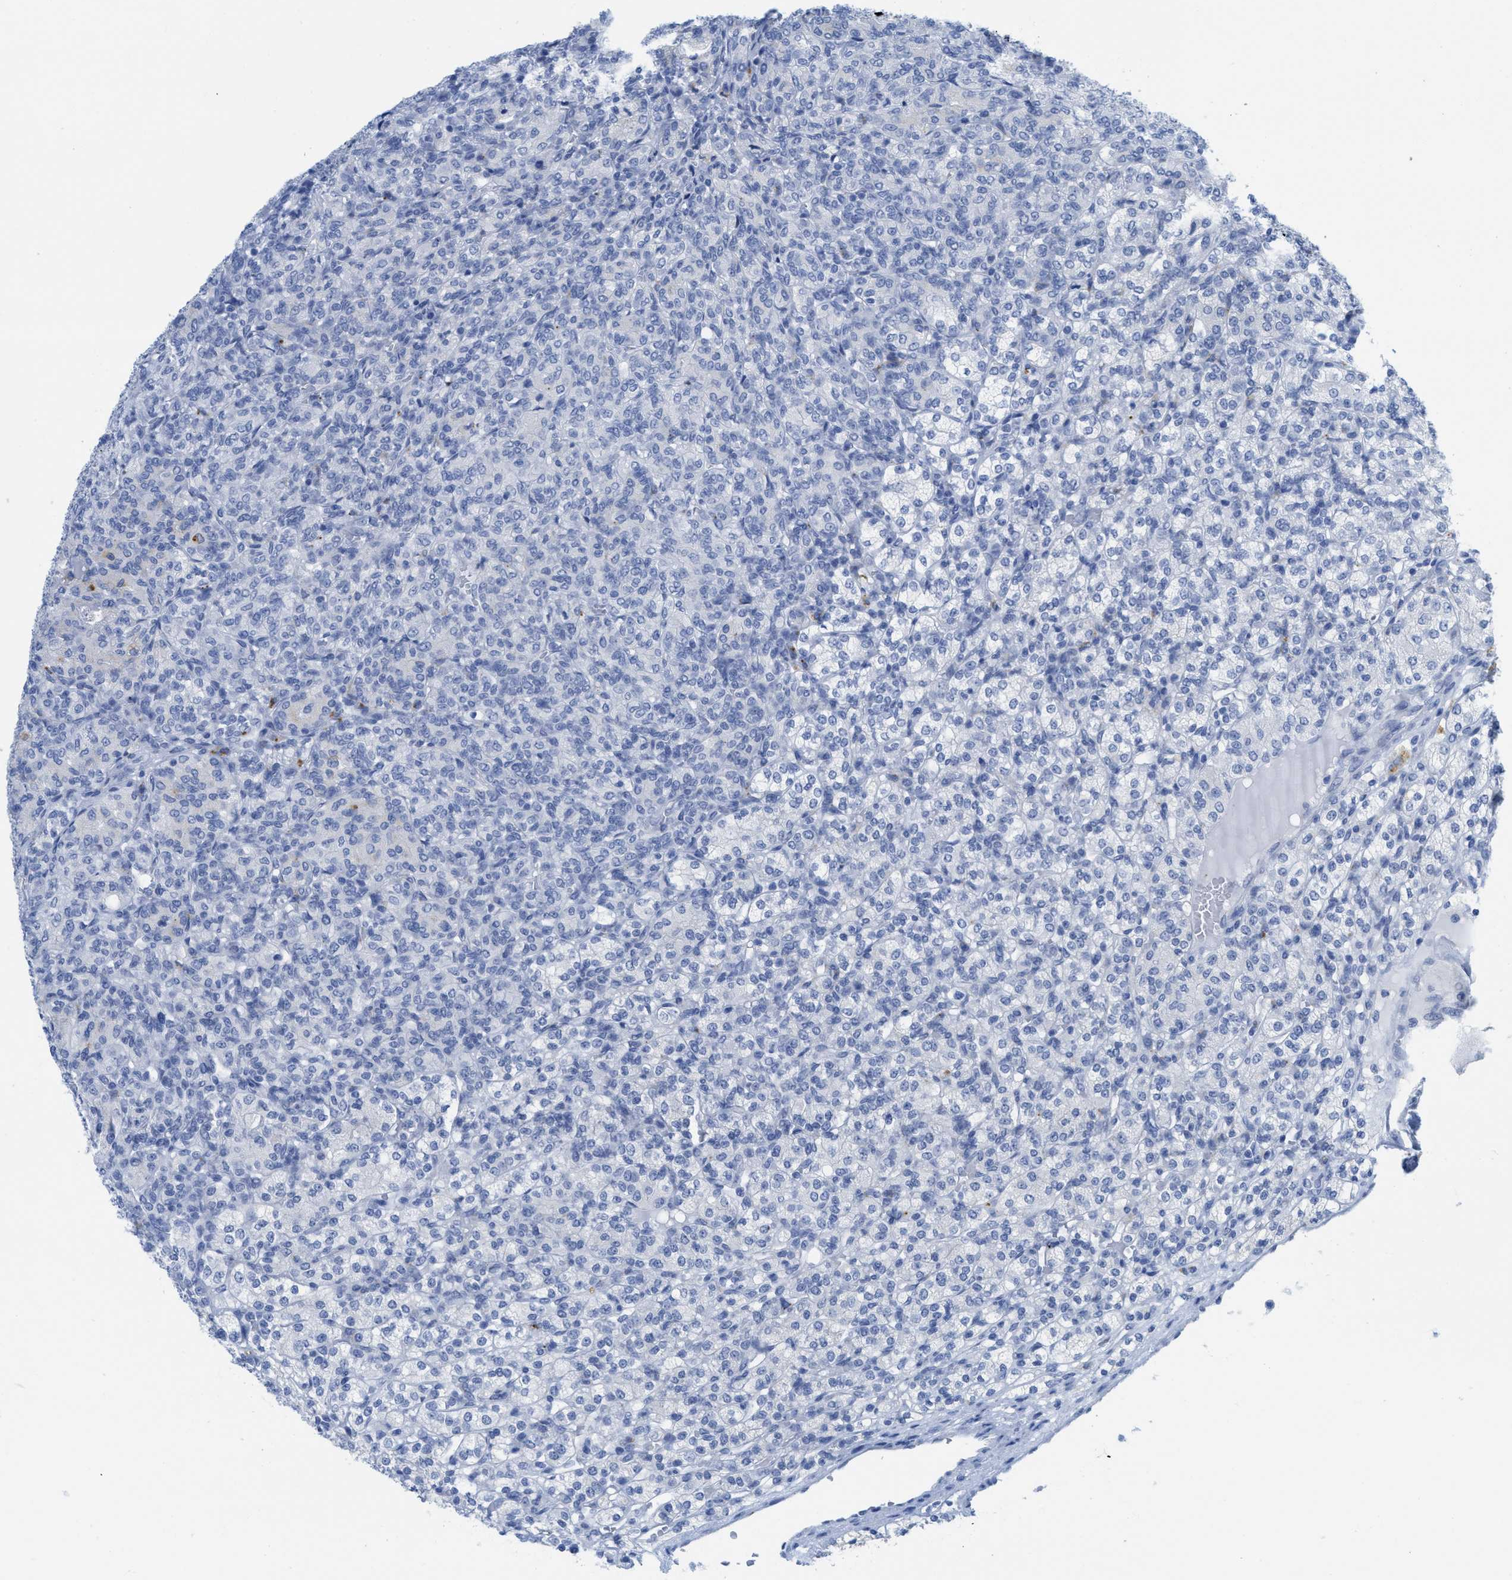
{"staining": {"intensity": "negative", "quantity": "none", "location": "none"}, "tissue": "renal cancer", "cell_type": "Tumor cells", "image_type": "cancer", "snomed": [{"axis": "morphology", "description": "Adenocarcinoma, NOS"}, {"axis": "topography", "description": "Kidney"}], "caption": "IHC histopathology image of neoplastic tissue: human renal adenocarcinoma stained with DAB exhibits no significant protein expression in tumor cells. (Brightfield microscopy of DAB immunohistochemistry at high magnification).", "gene": "WDR4", "patient": {"sex": "male", "age": 77}}